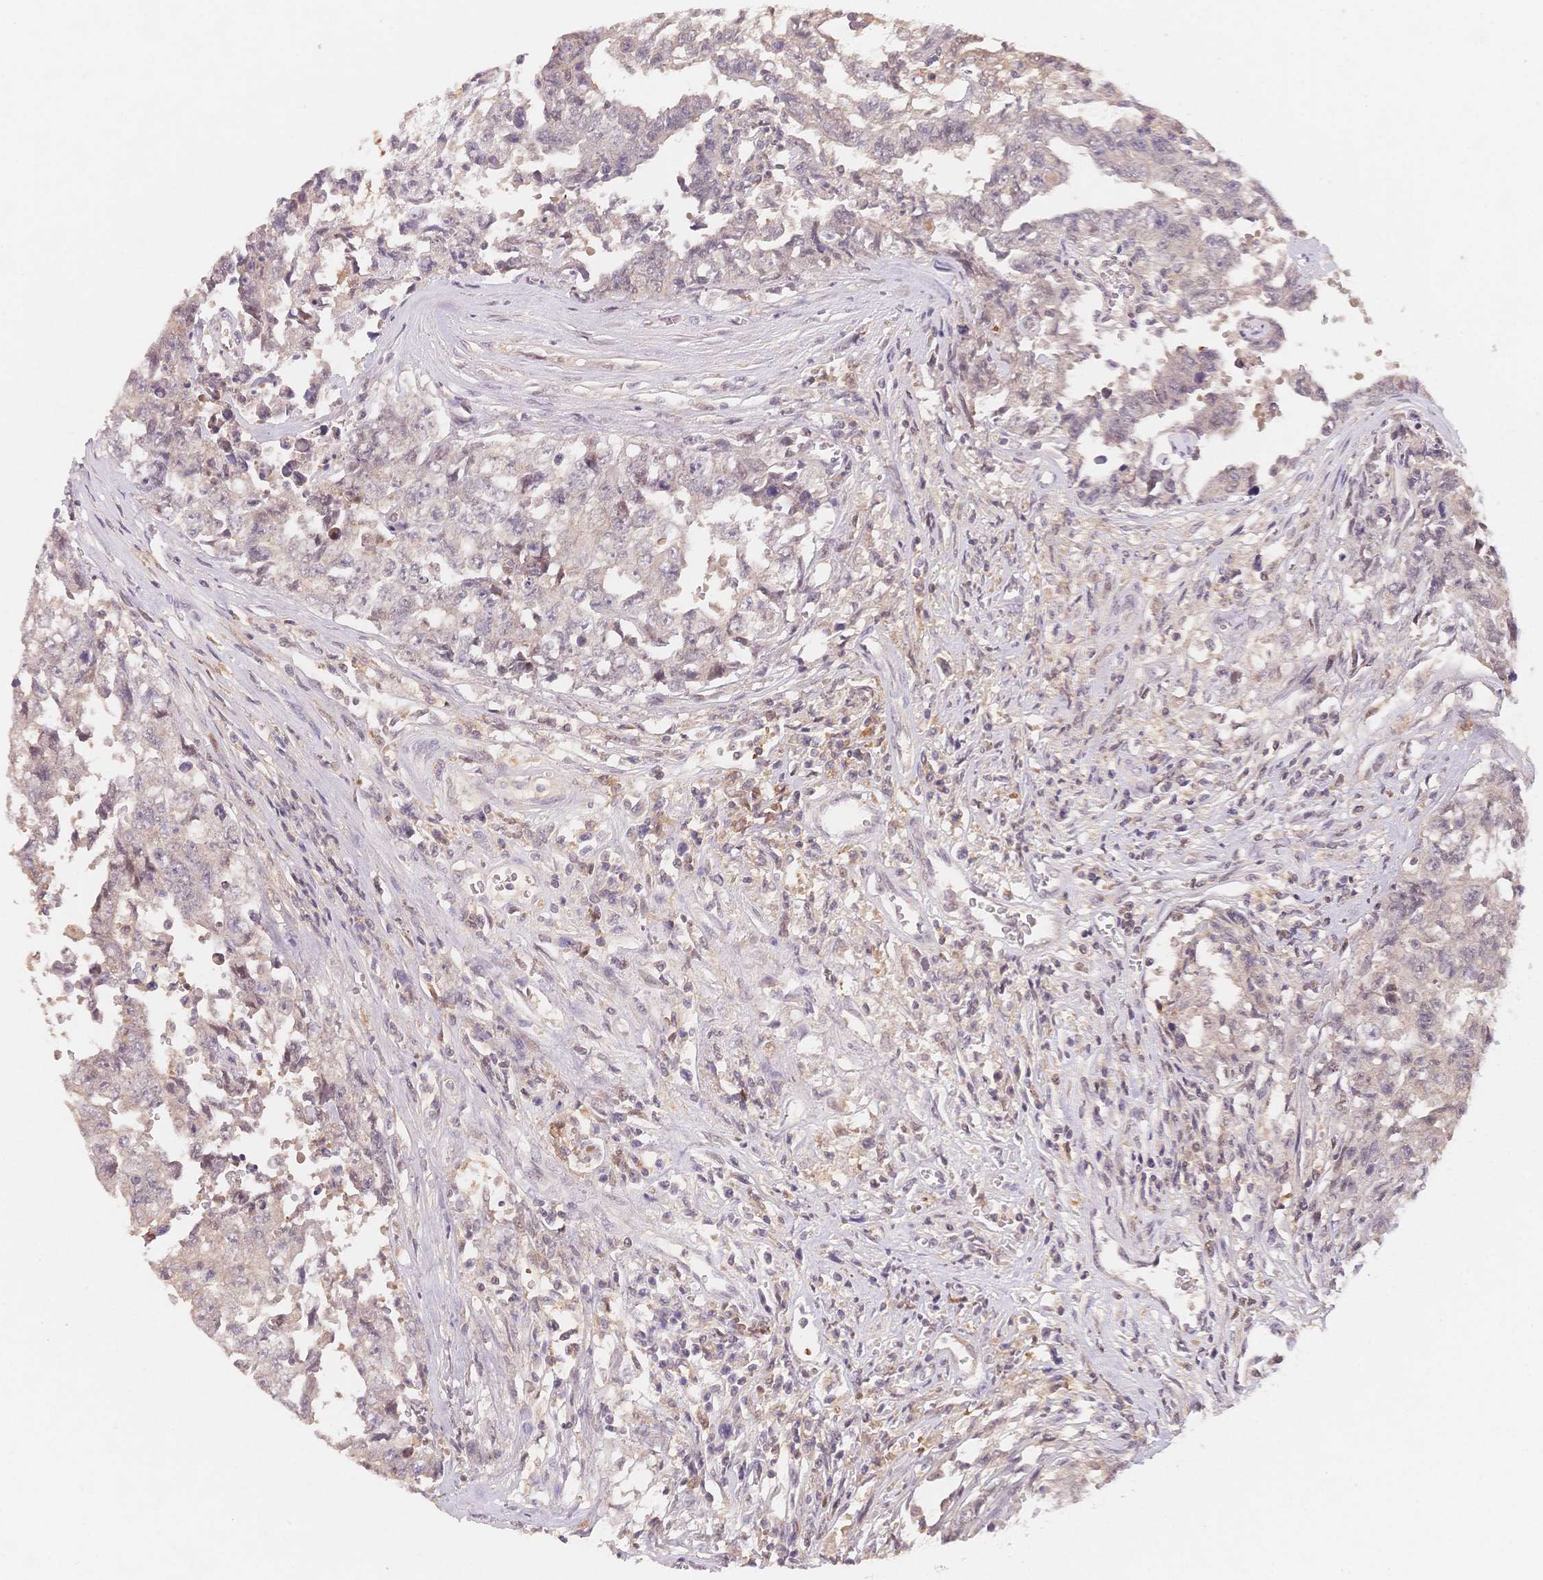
{"staining": {"intensity": "negative", "quantity": "none", "location": "none"}, "tissue": "testis cancer", "cell_type": "Tumor cells", "image_type": "cancer", "snomed": [{"axis": "morphology", "description": "Carcinoma, Embryonal, NOS"}, {"axis": "topography", "description": "Testis"}], "caption": "The immunohistochemistry image has no significant staining in tumor cells of testis embryonal carcinoma tissue.", "gene": "C12orf75", "patient": {"sex": "male", "age": 24}}